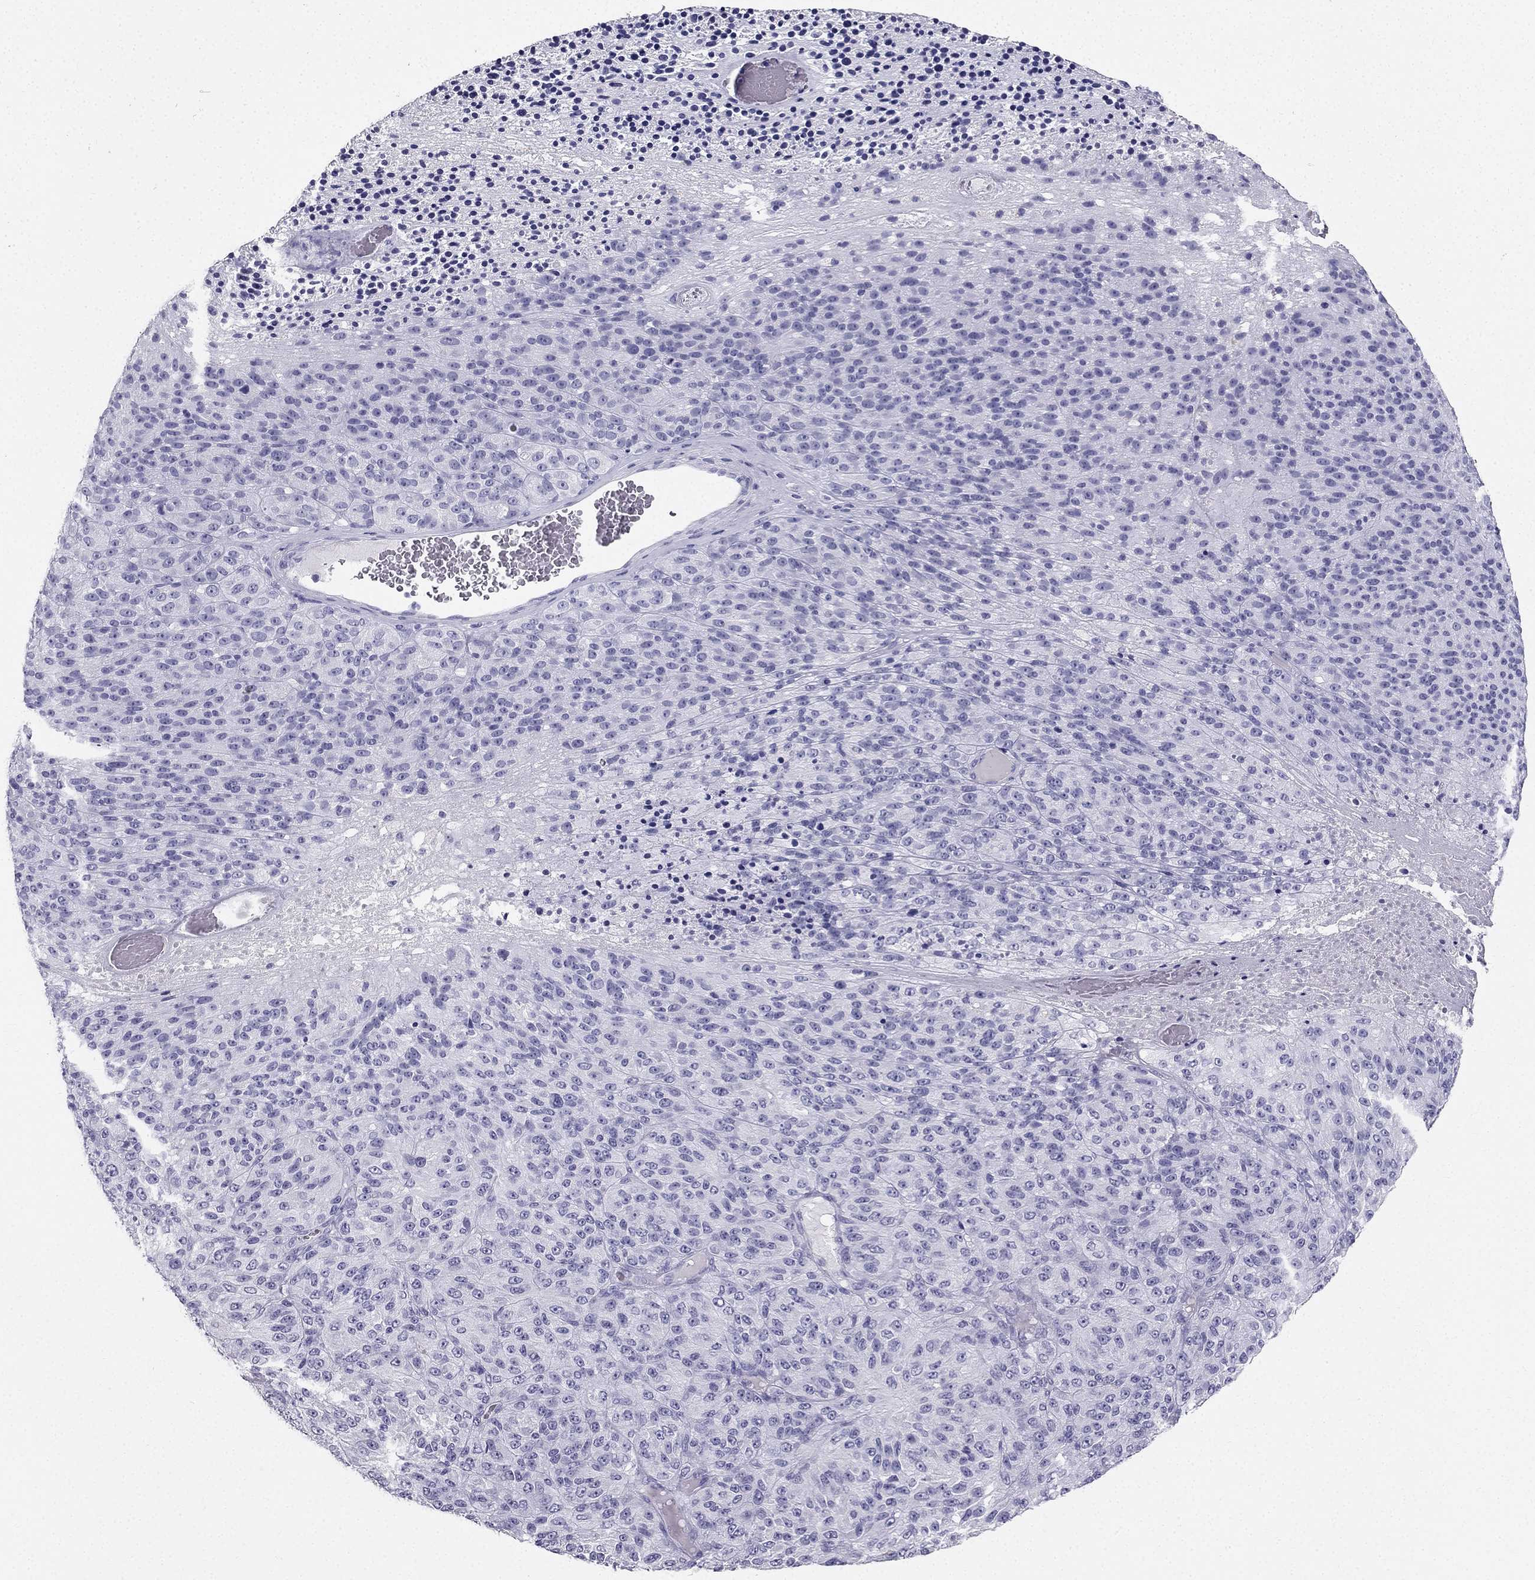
{"staining": {"intensity": "negative", "quantity": "none", "location": "none"}, "tissue": "melanoma", "cell_type": "Tumor cells", "image_type": "cancer", "snomed": [{"axis": "morphology", "description": "Malignant melanoma, Metastatic site"}, {"axis": "topography", "description": "Brain"}], "caption": "DAB (3,3'-diaminobenzidine) immunohistochemical staining of malignant melanoma (metastatic site) shows no significant staining in tumor cells. The staining is performed using DAB (3,3'-diaminobenzidine) brown chromogen with nuclei counter-stained in using hematoxylin.", "gene": "TFF3", "patient": {"sex": "female", "age": 56}}